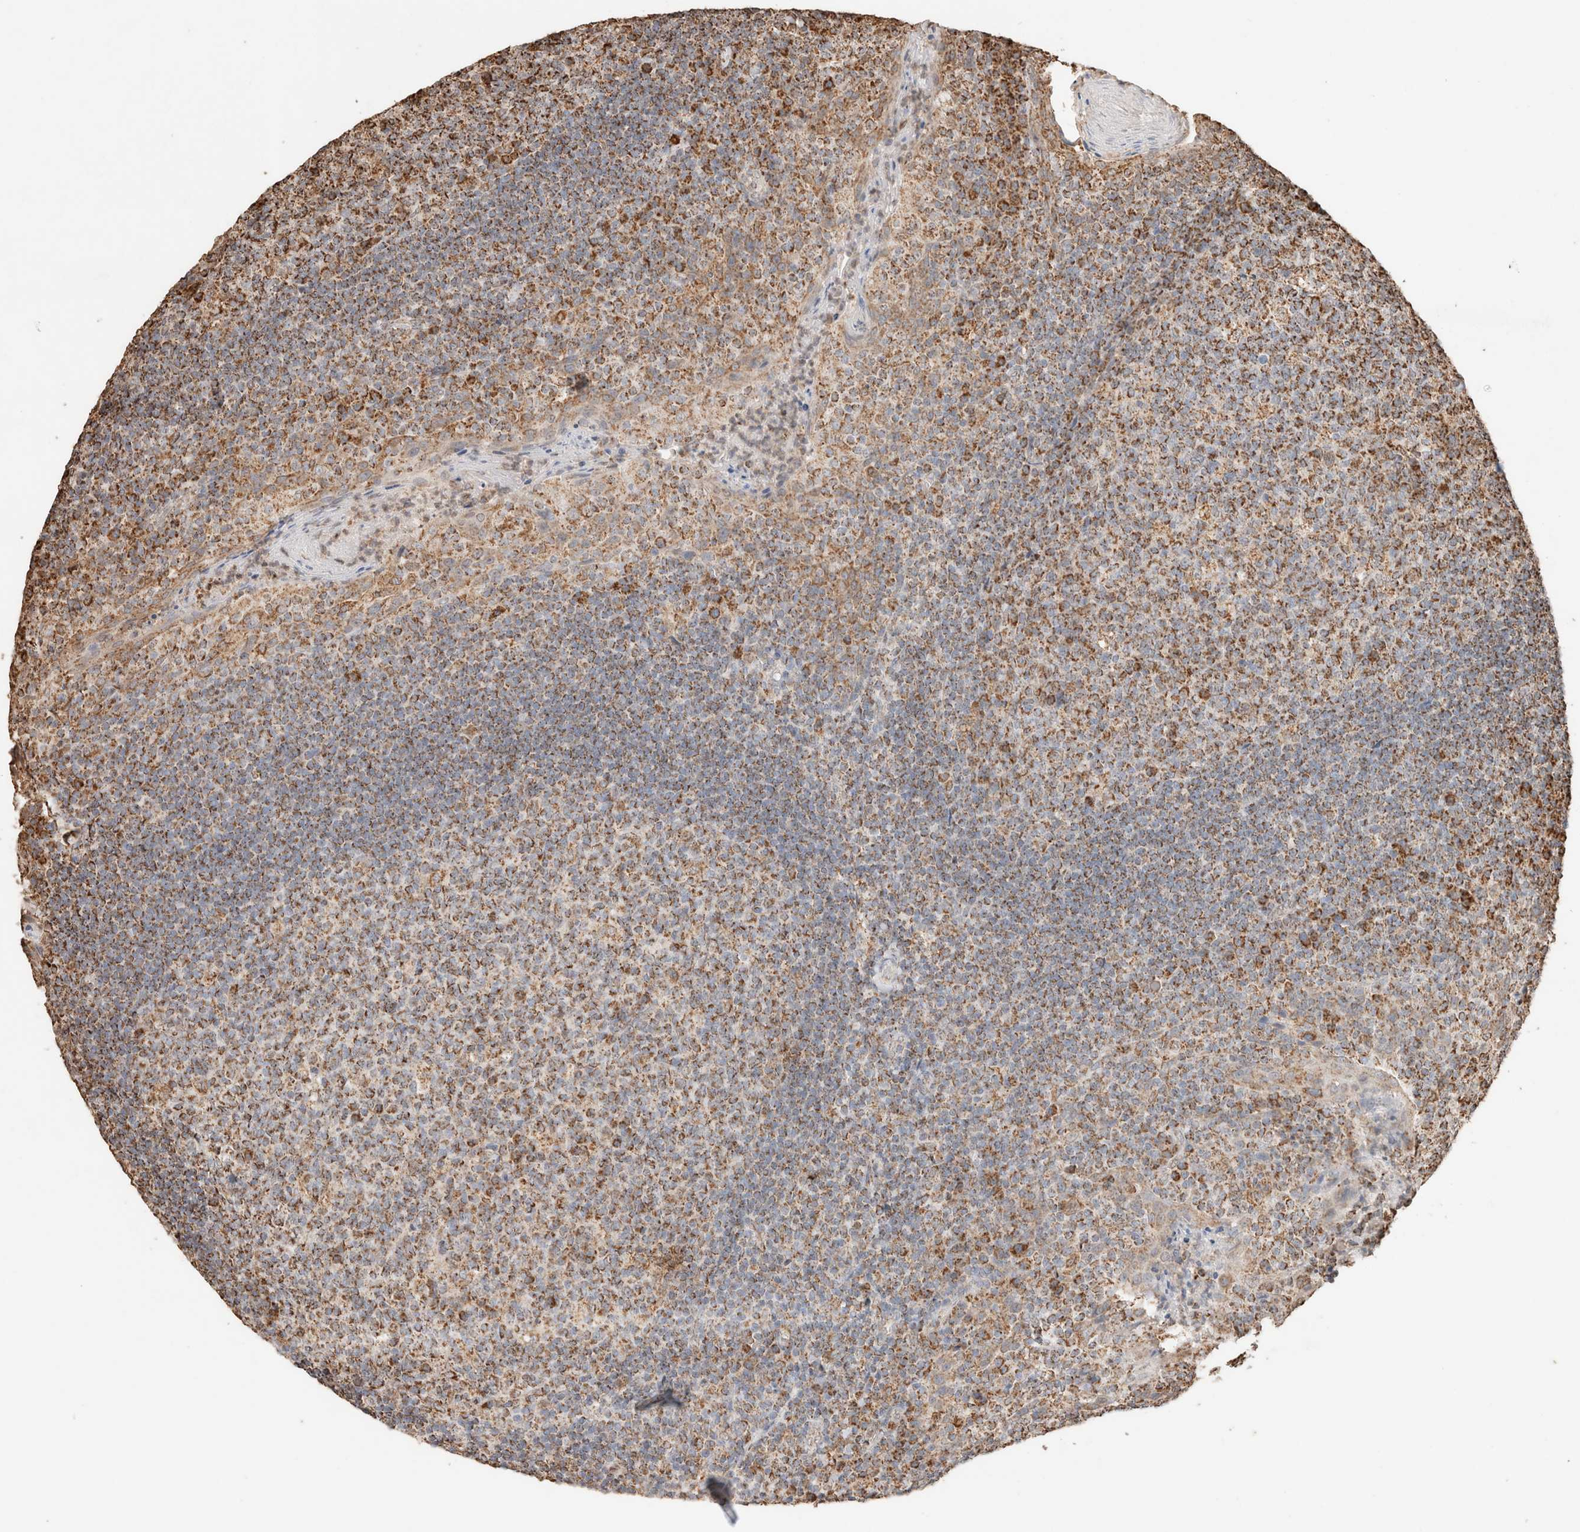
{"staining": {"intensity": "strong", "quantity": ">75%", "location": "cytoplasmic/membranous"}, "tissue": "tonsil", "cell_type": "Germinal center cells", "image_type": "normal", "snomed": [{"axis": "morphology", "description": "Normal tissue, NOS"}, {"axis": "topography", "description": "Tonsil"}], "caption": "Strong cytoplasmic/membranous protein staining is appreciated in about >75% of germinal center cells in tonsil.", "gene": "SDC2", "patient": {"sex": "male", "age": 17}}